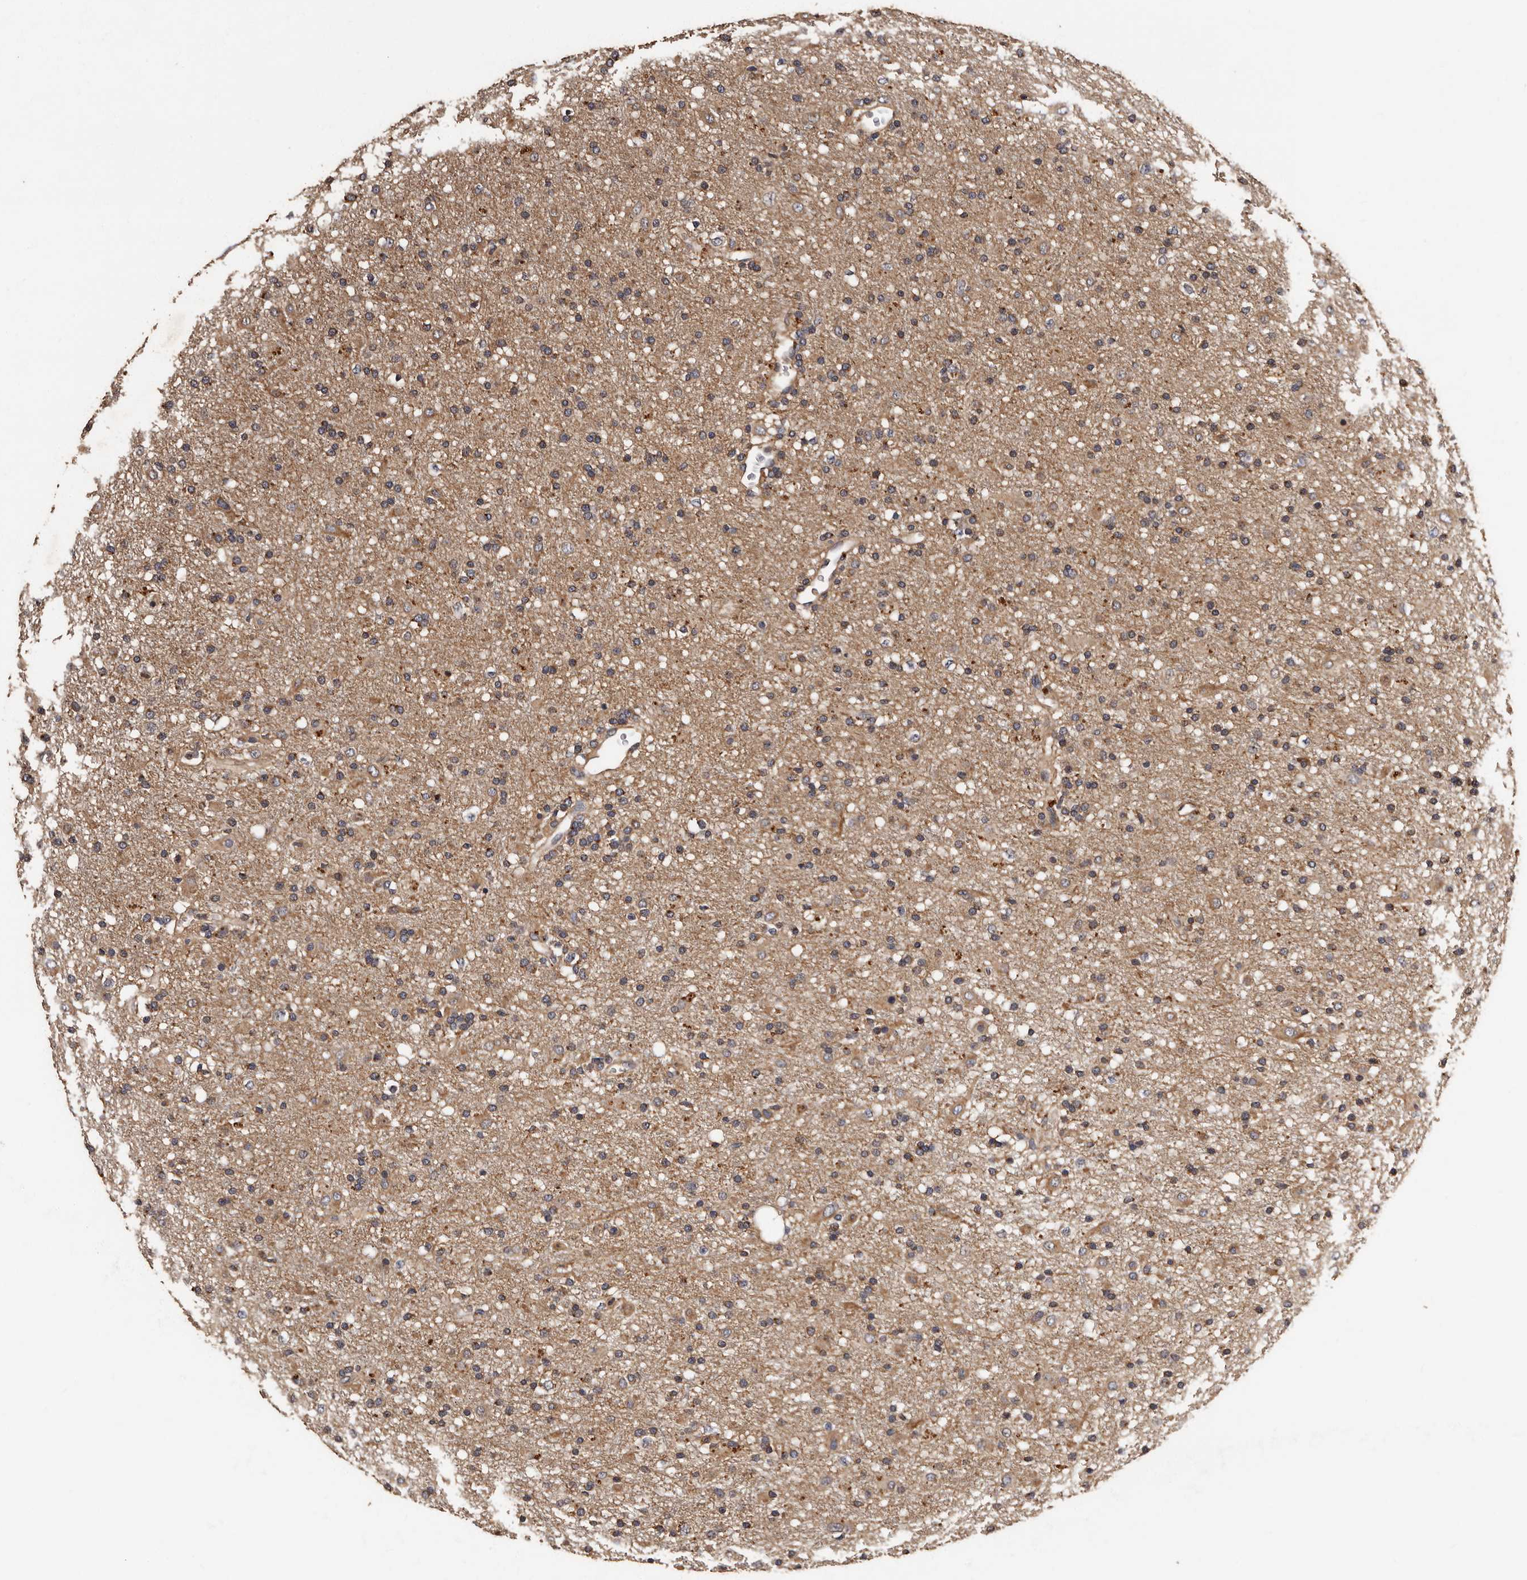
{"staining": {"intensity": "weak", "quantity": "25%-75%", "location": "cytoplasmic/membranous"}, "tissue": "glioma", "cell_type": "Tumor cells", "image_type": "cancer", "snomed": [{"axis": "morphology", "description": "Glioma, malignant, Low grade"}, {"axis": "topography", "description": "Brain"}], "caption": "Protein staining of low-grade glioma (malignant) tissue exhibits weak cytoplasmic/membranous positivity in about 25%-75% of tumor cells.", "gene": "ADCK5", "patient": {"sex": "male", "age": 65}}